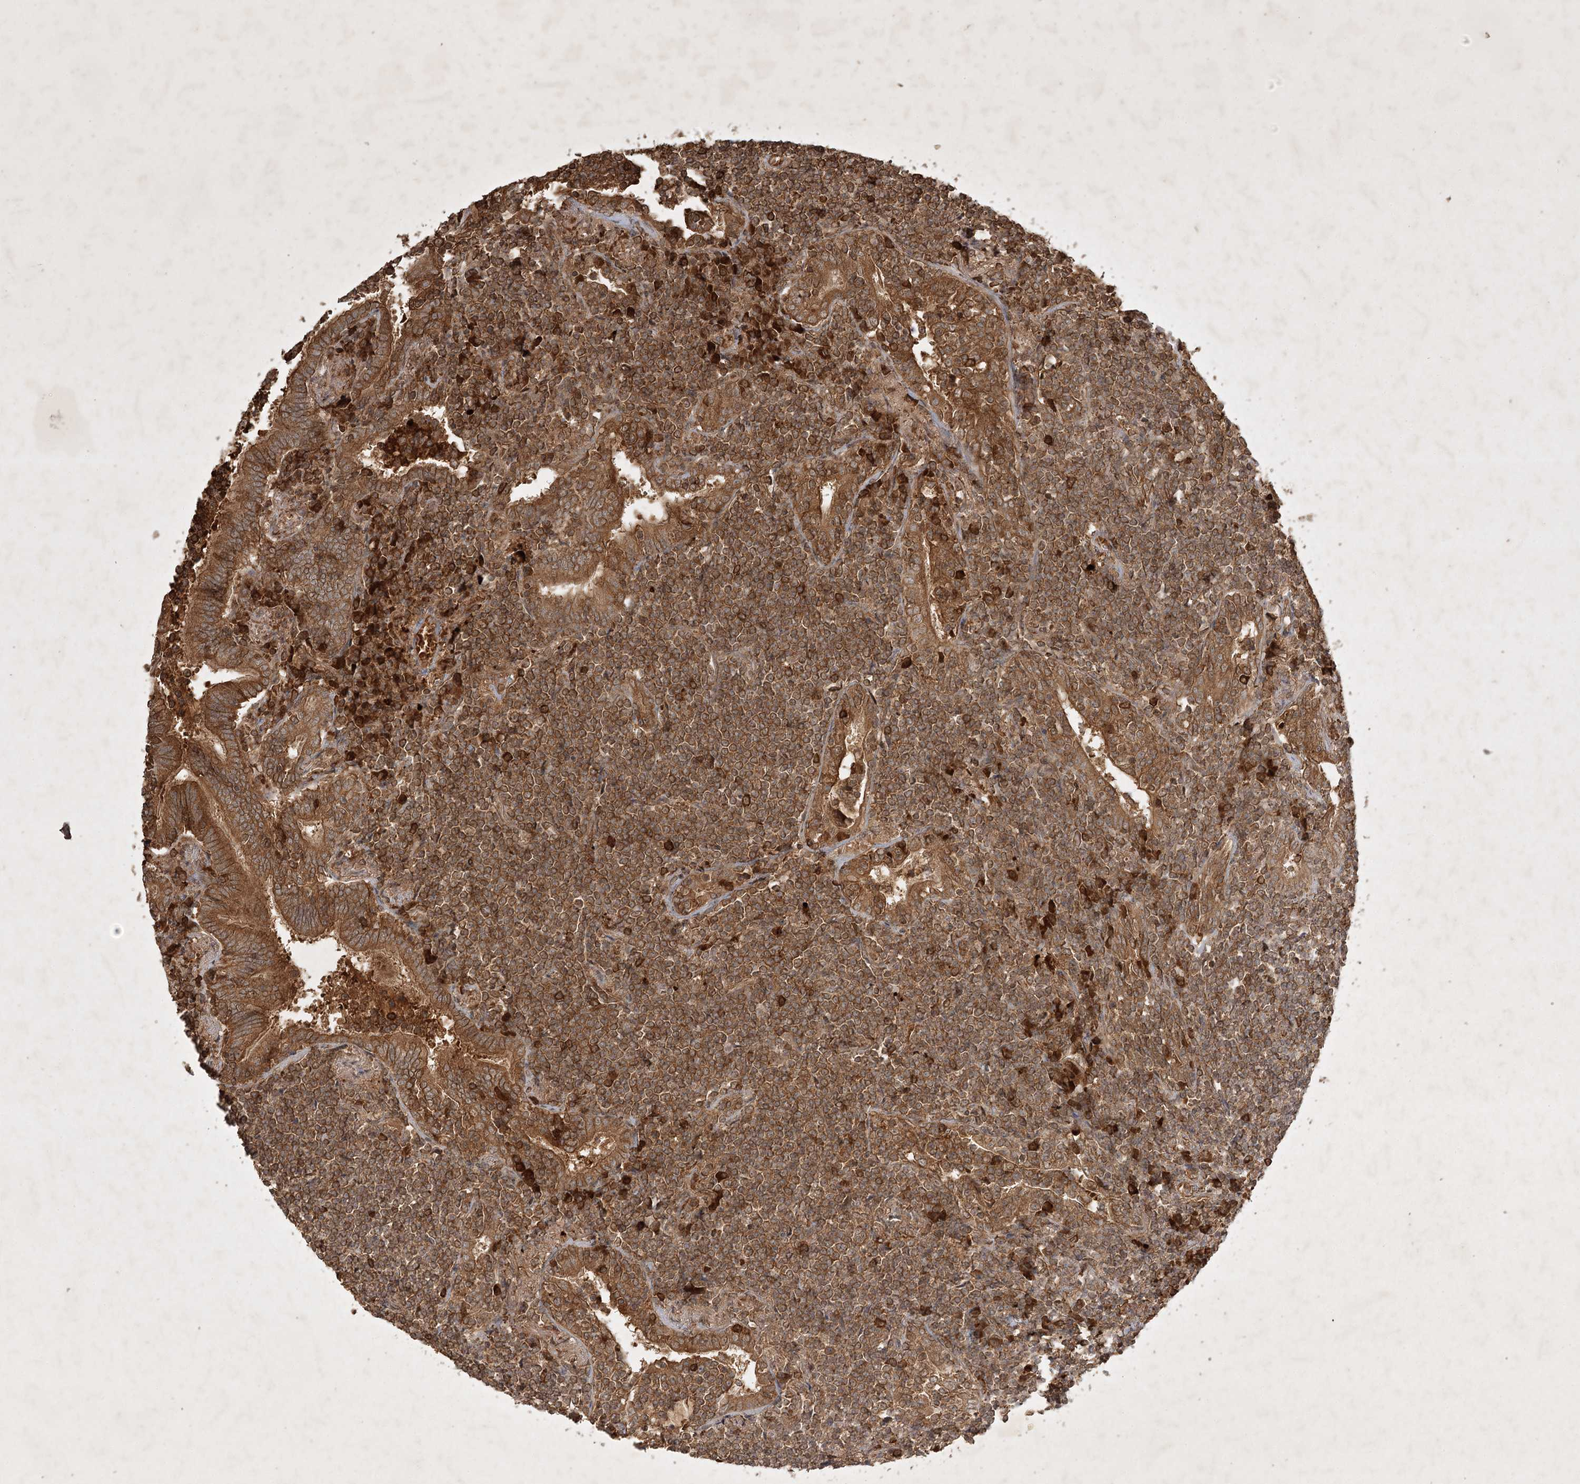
{"staining": {"intensity": "strong", "quantity": ">75%", "location": "cytoplasmic/membranous"}, "tissue": "lymphoma", "cell_type": "Tumor cells", "image_type": "cancer", "snomed": [{"axis": "morphology", "description": "Malignant lymphoma, non-Hodgkin's type, Low grade"}, {"axis": "topography", "description": "Lung"}], "caption": "Protein staining reveals strong cytoplasmic/membranous positivity in approximately >75% of tumor cells in malignant lymphoma, non-Hodgkin's type (low-grade).", "gene": "ARL13A", "patient": {"sex": "female", "age": 71}}